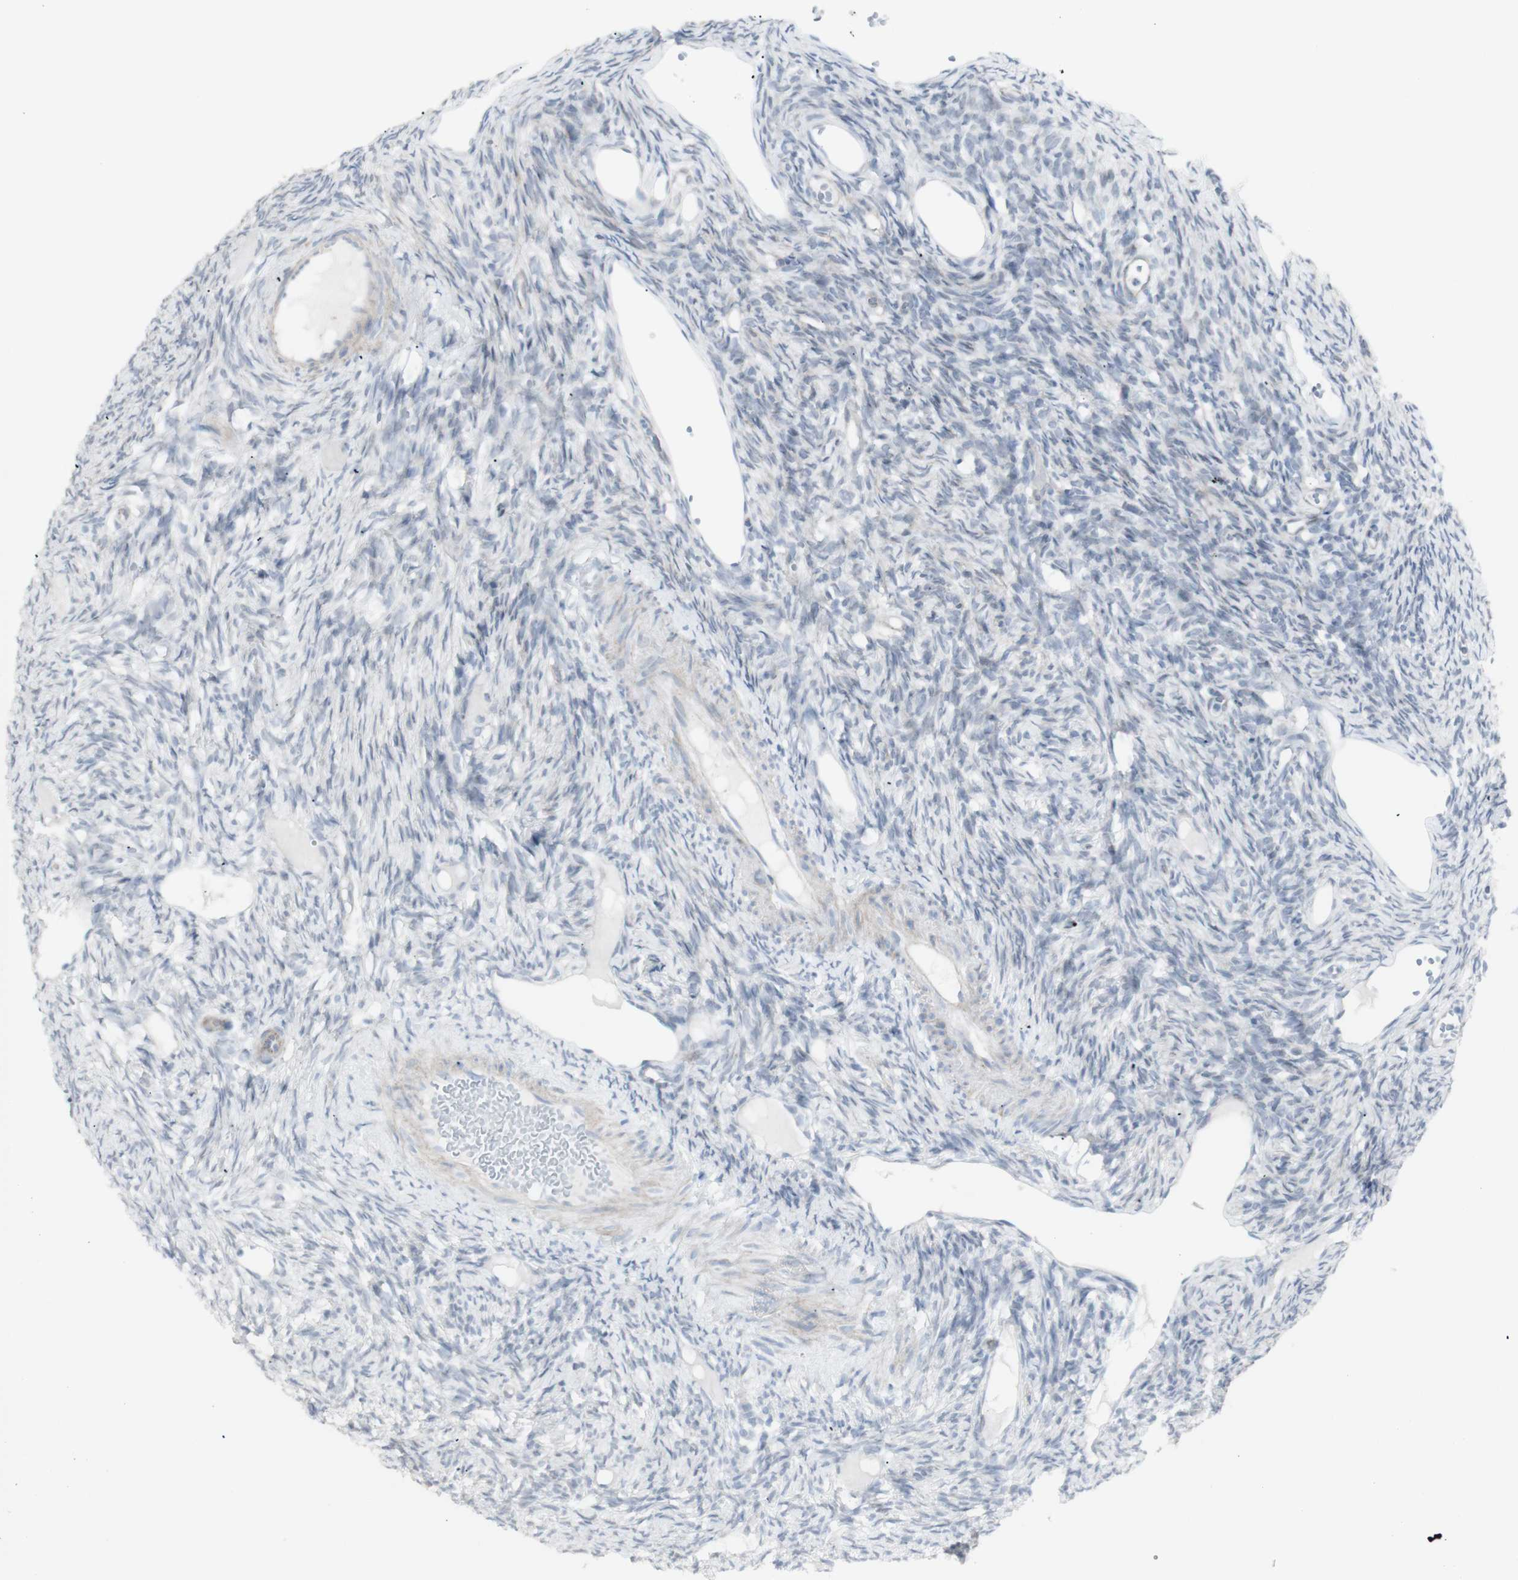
{"staining": {"intensity": "negative", "quantity": "none", "location": "none"}, "tissue": "ovary", "cell_type": "Ovarian stroma cells", "image_type": "normal", "snomed": [{"axis": "morphology", "description": "Normal tissue, NOS"}, {"axis": "topography", "description": "Ovary"}], "caption": "Immunohistochemistry photomicrograph of unremarkable ovary: human ovary stained with DAB reveals no significant protein positivity in ovarian stroma cells. (DAB IHC, high magnification).", "gene": "NDST4", "patient": {"sex": "female", "age": 33}}